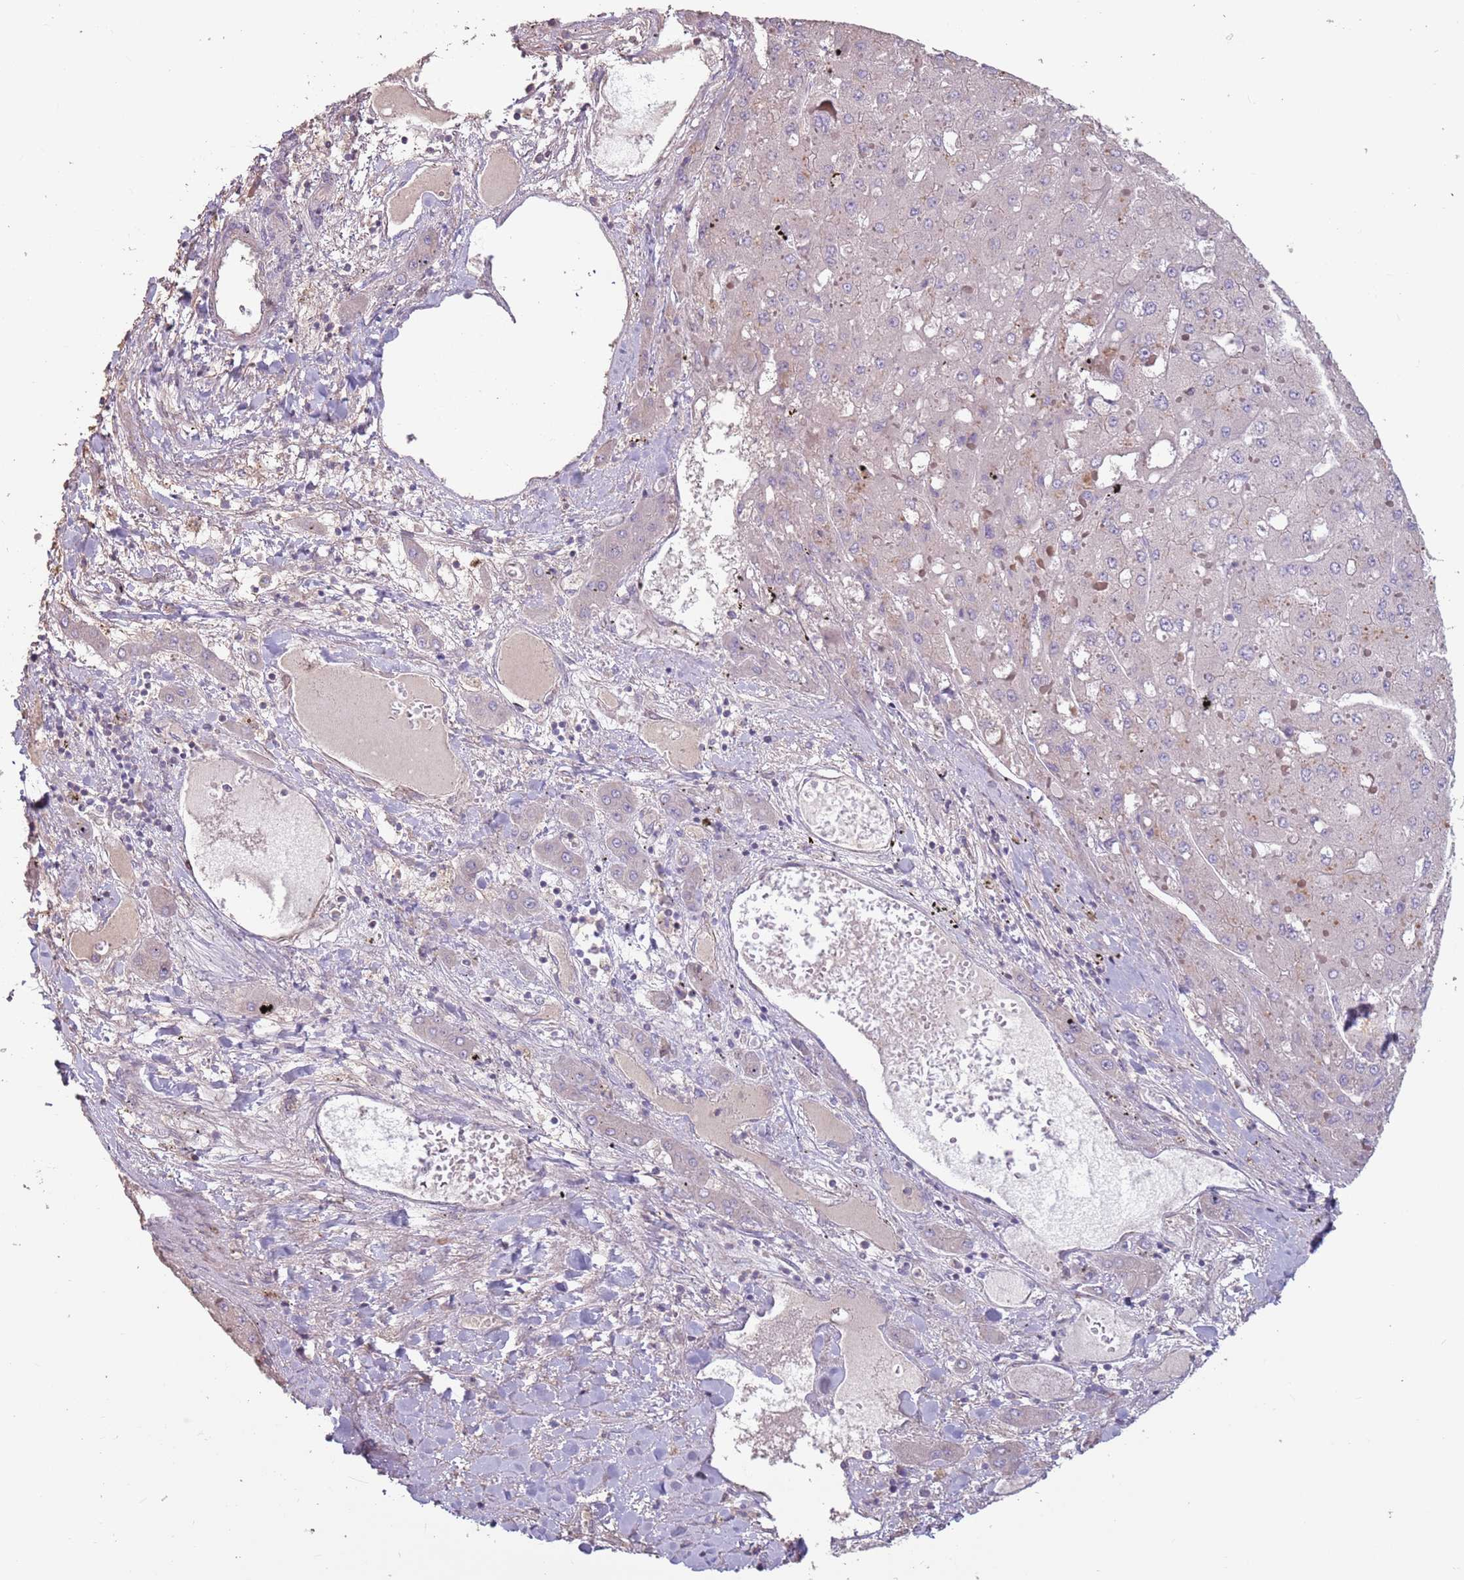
{"staining": {"intensity": "negative", "quantity": "none", "location": "none"}, "tissue": "liver cancer", "cell_type": "Tumor cells", "image_type": "cancer", "snomed": [{"axis": "morphology", "description": "Carcinoma, Hepatocellular, NOS"}, {"axis": "topography", "description": "Liver"}], "caption": "Immunohistochemistry (IHC) of human hepatocellular carcinoma (liver) reveals no positivity in tumor cells.", "gene": "MBD3L1", "patient": {"sex": "female", "age": 73}}